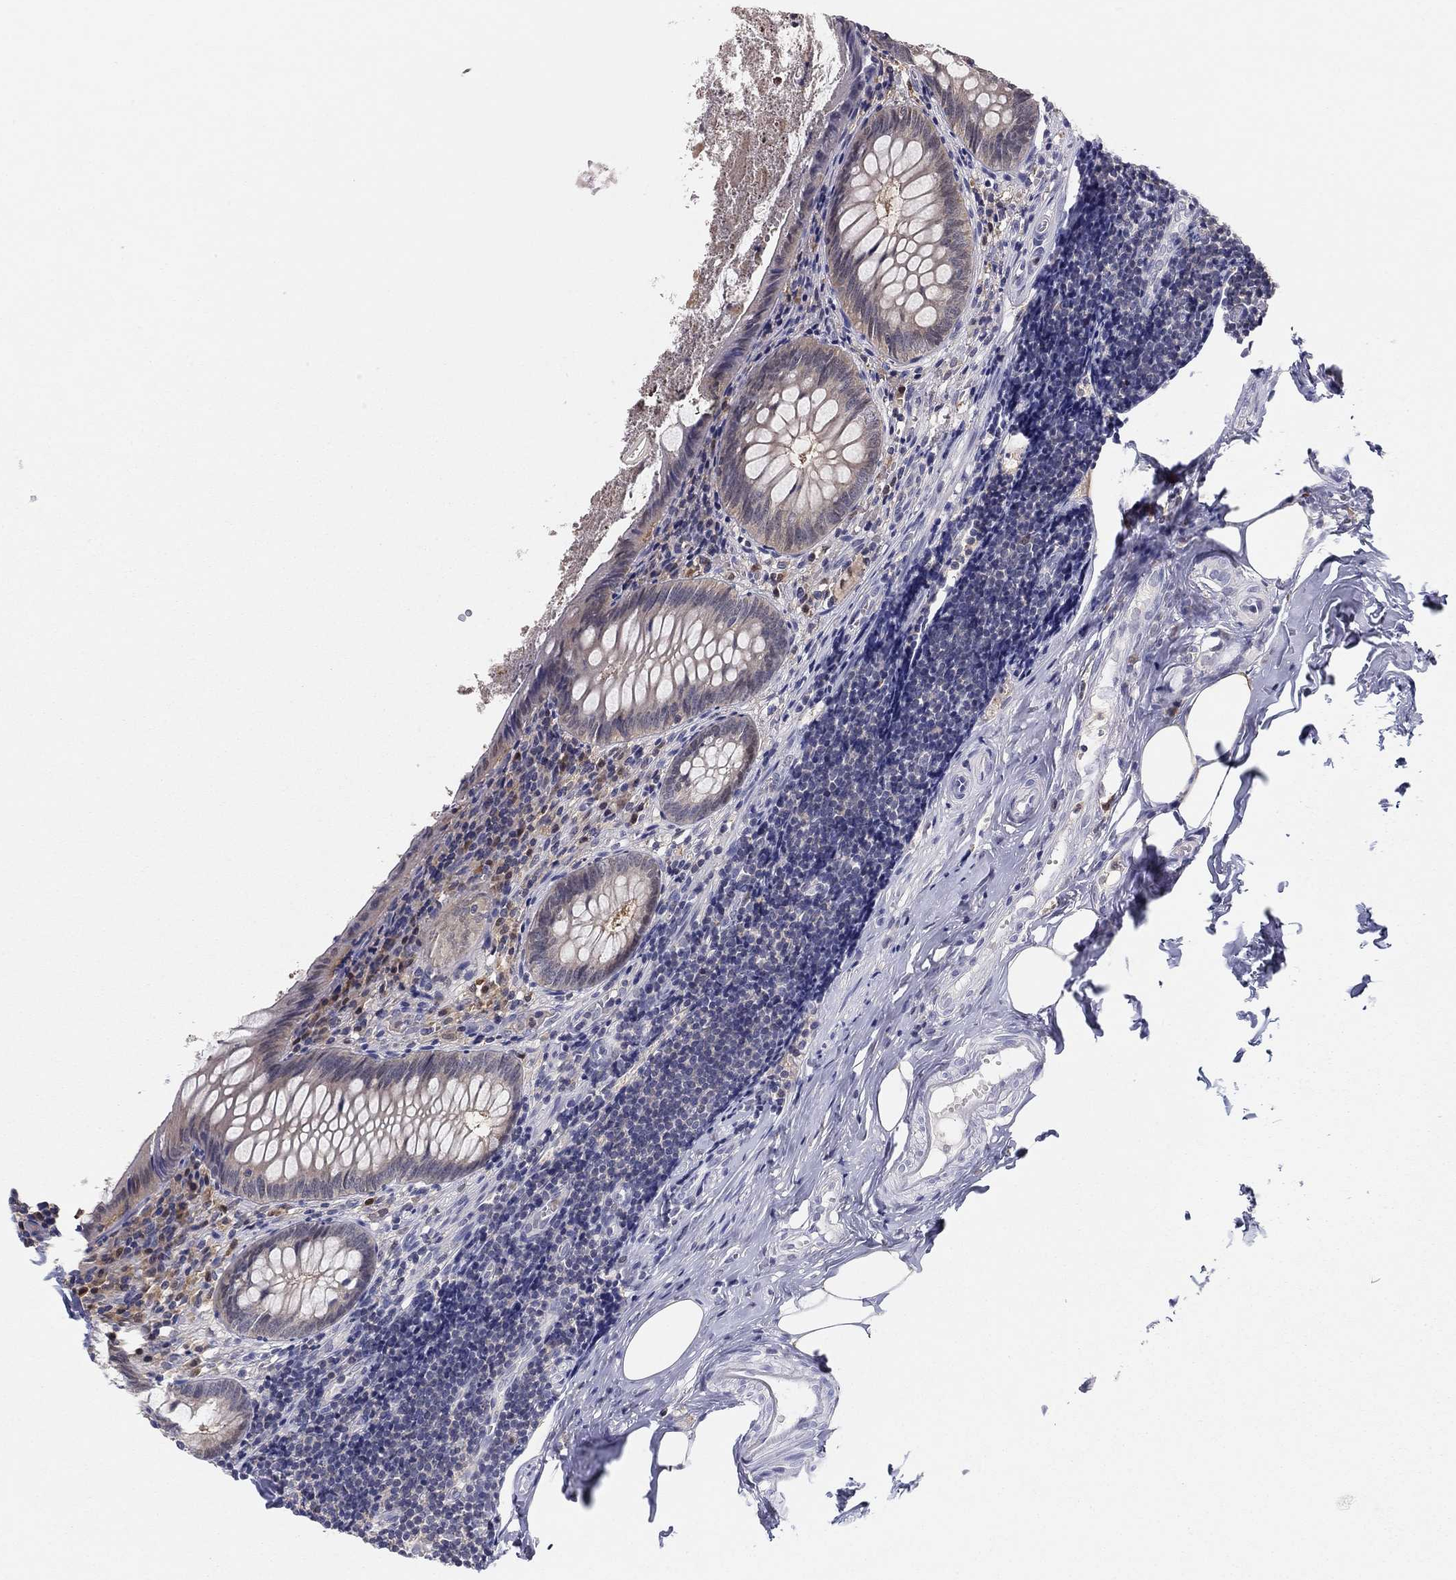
{"staining": {"intensity": "negative", "quantity": "none", "location": "none"}, "tissue": "appendix", "cell_type": "Glandular cells", "image_type": "normal", "snomed": [{"axis": "morphology", "description": "Normal tissue, NOS"}, {"axis": "topography", "description": "Appendix"}], "caption": "High magnification brightfield microscopy of unremarkable appendix stained with DAB (brown) and counterstained with hematoxylin (blue): glandular cells show no significant expression.", "gene": "PDXK", "patient": {"sex": "female", "age": 23}}